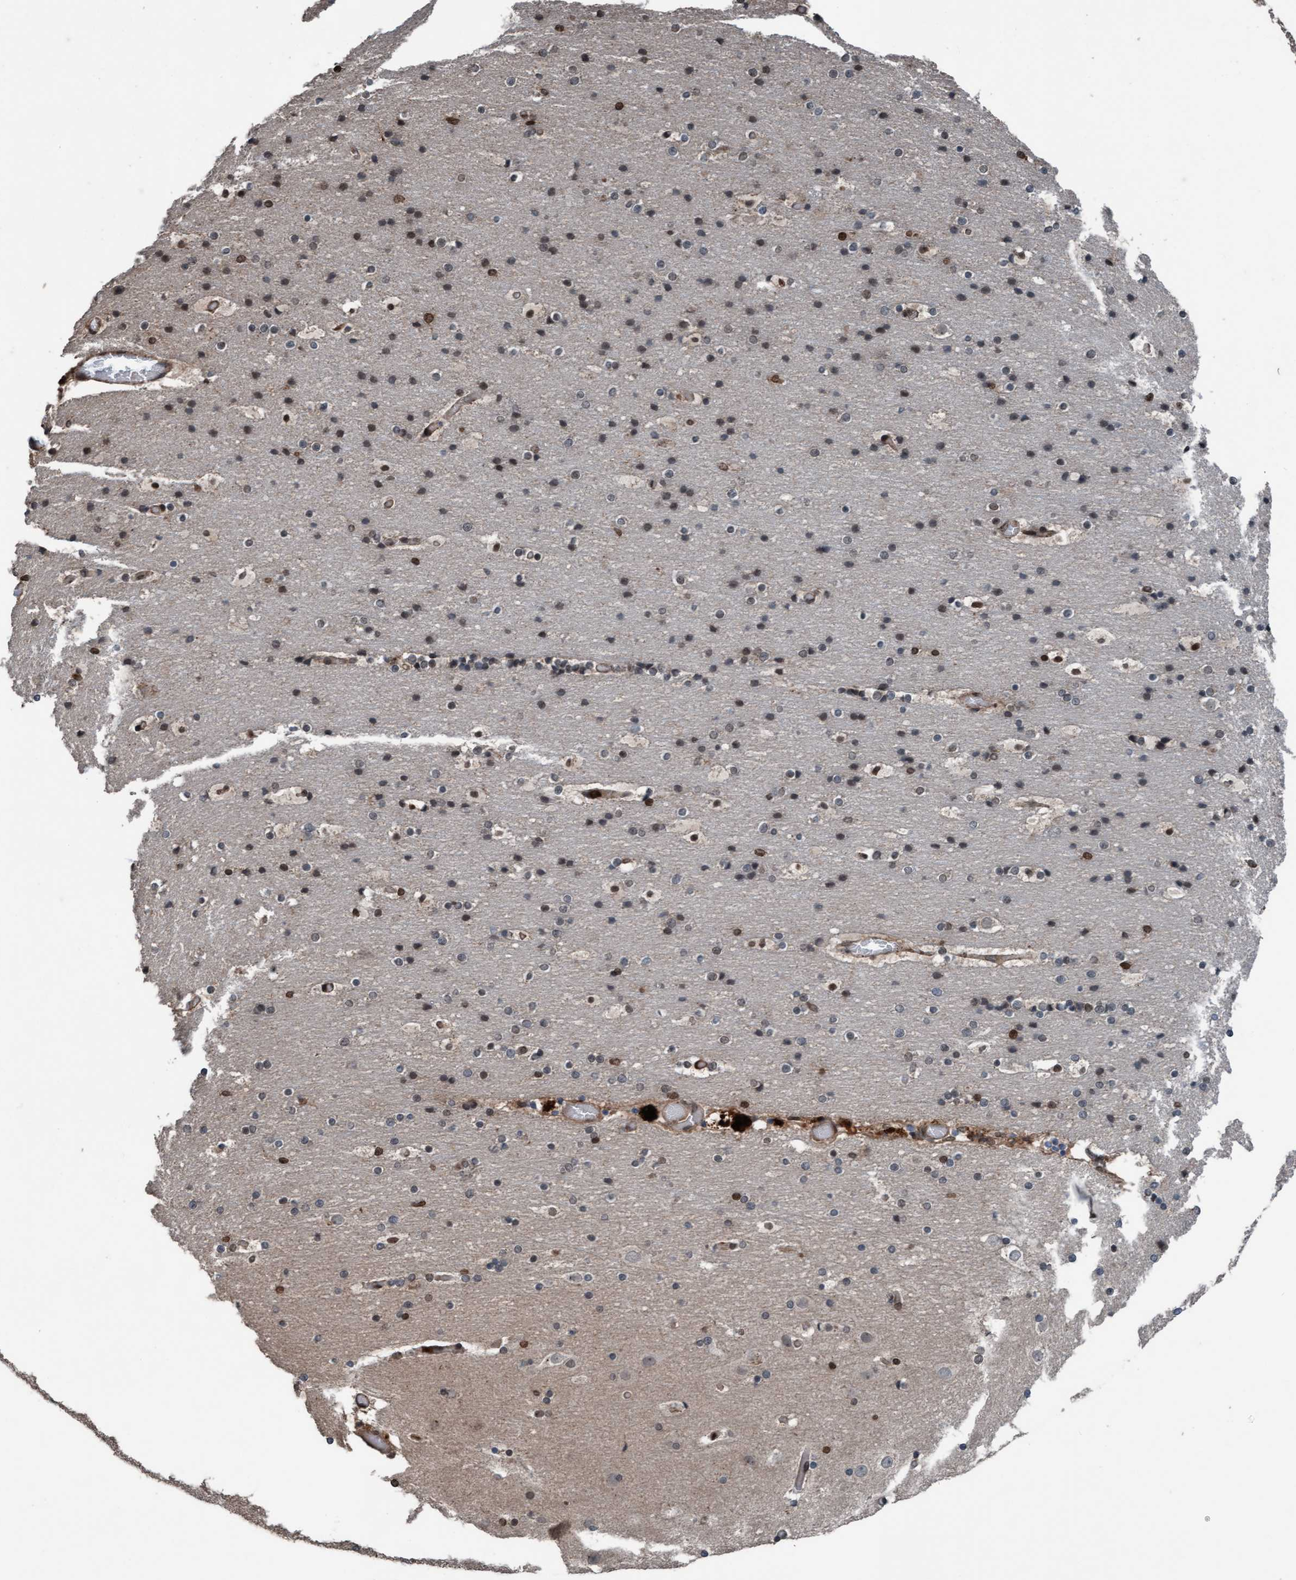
{"staining": {"intensity": "weak", "quantity": ">75%", "location": "cytoplasmic/membranous"}, "tissue": "cerebral cortex", "cell_type": "Endothelial cells", "image_type": "normal", "snomed": [{"axis": "morphology", "description": "Normal tissue, NOS"}, {"axis": "topography", "description": "Cerebral cortex"}], "caption": "A high-resolution histopathology image shows immunohistochemistry staining of unremarkable cerebral cortex, which shows weak cytoplasmic/membranous positivity in about >75% of endothelial cells.", "gene": "PLXNB2", "patient": {"sex": "male", "age": 57}}